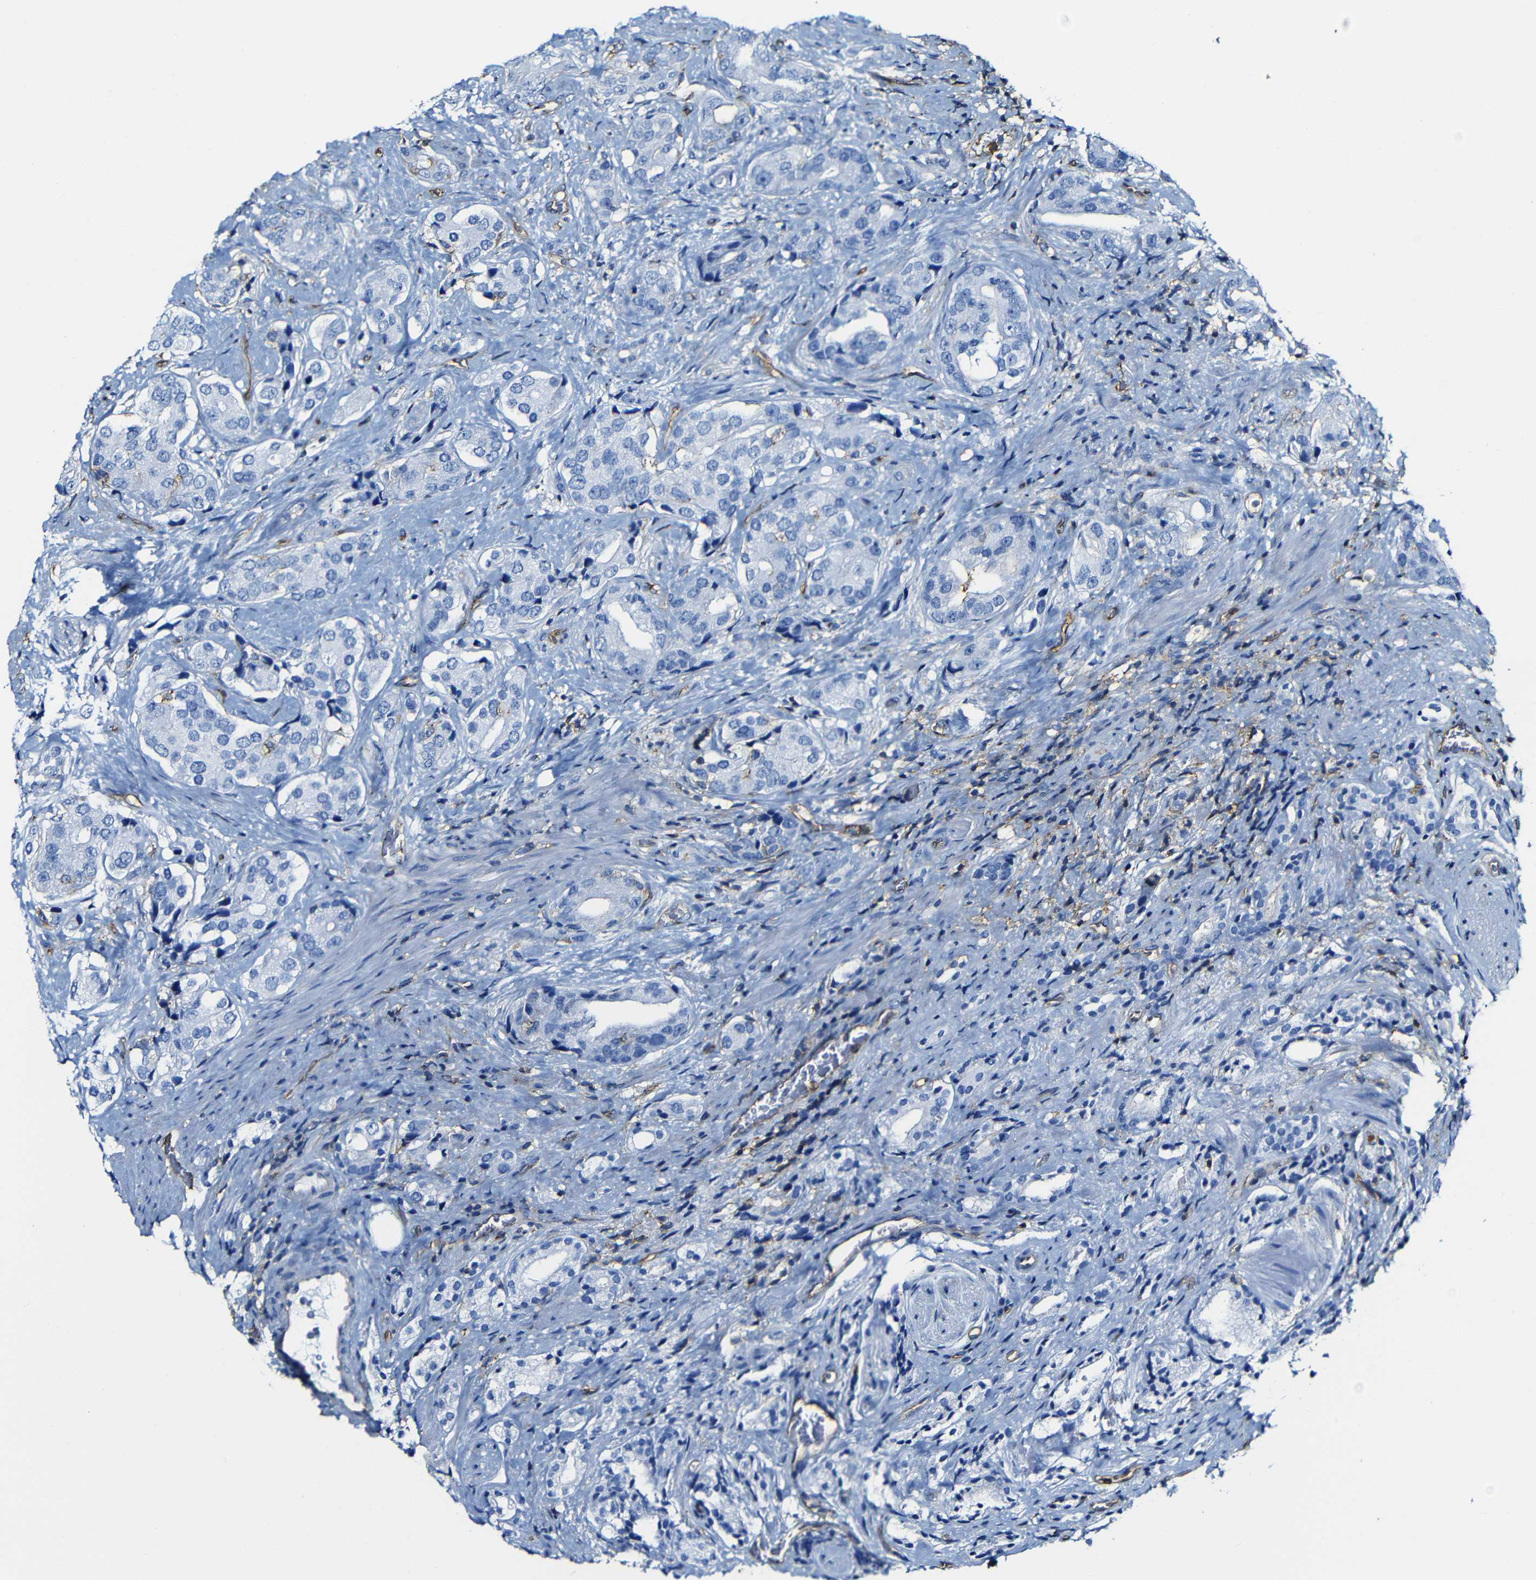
{"staining": {"intensity": "negative", "quantity": "none", "location": "none"}, "tissue": "prostate cancer", "cell_type": "Tumor cells", "image_type": "cancer", "snomed": [{"axis": "morphology", "description": "Adenocarcinoma, High grade"}, {"axis": "topography", "description": "Prostate"}], "caption": "Tumor cells are negative for protein expression in human prostate cancer.", "gene": "MSN", "patient": {"sex": "male", "age": 71}}